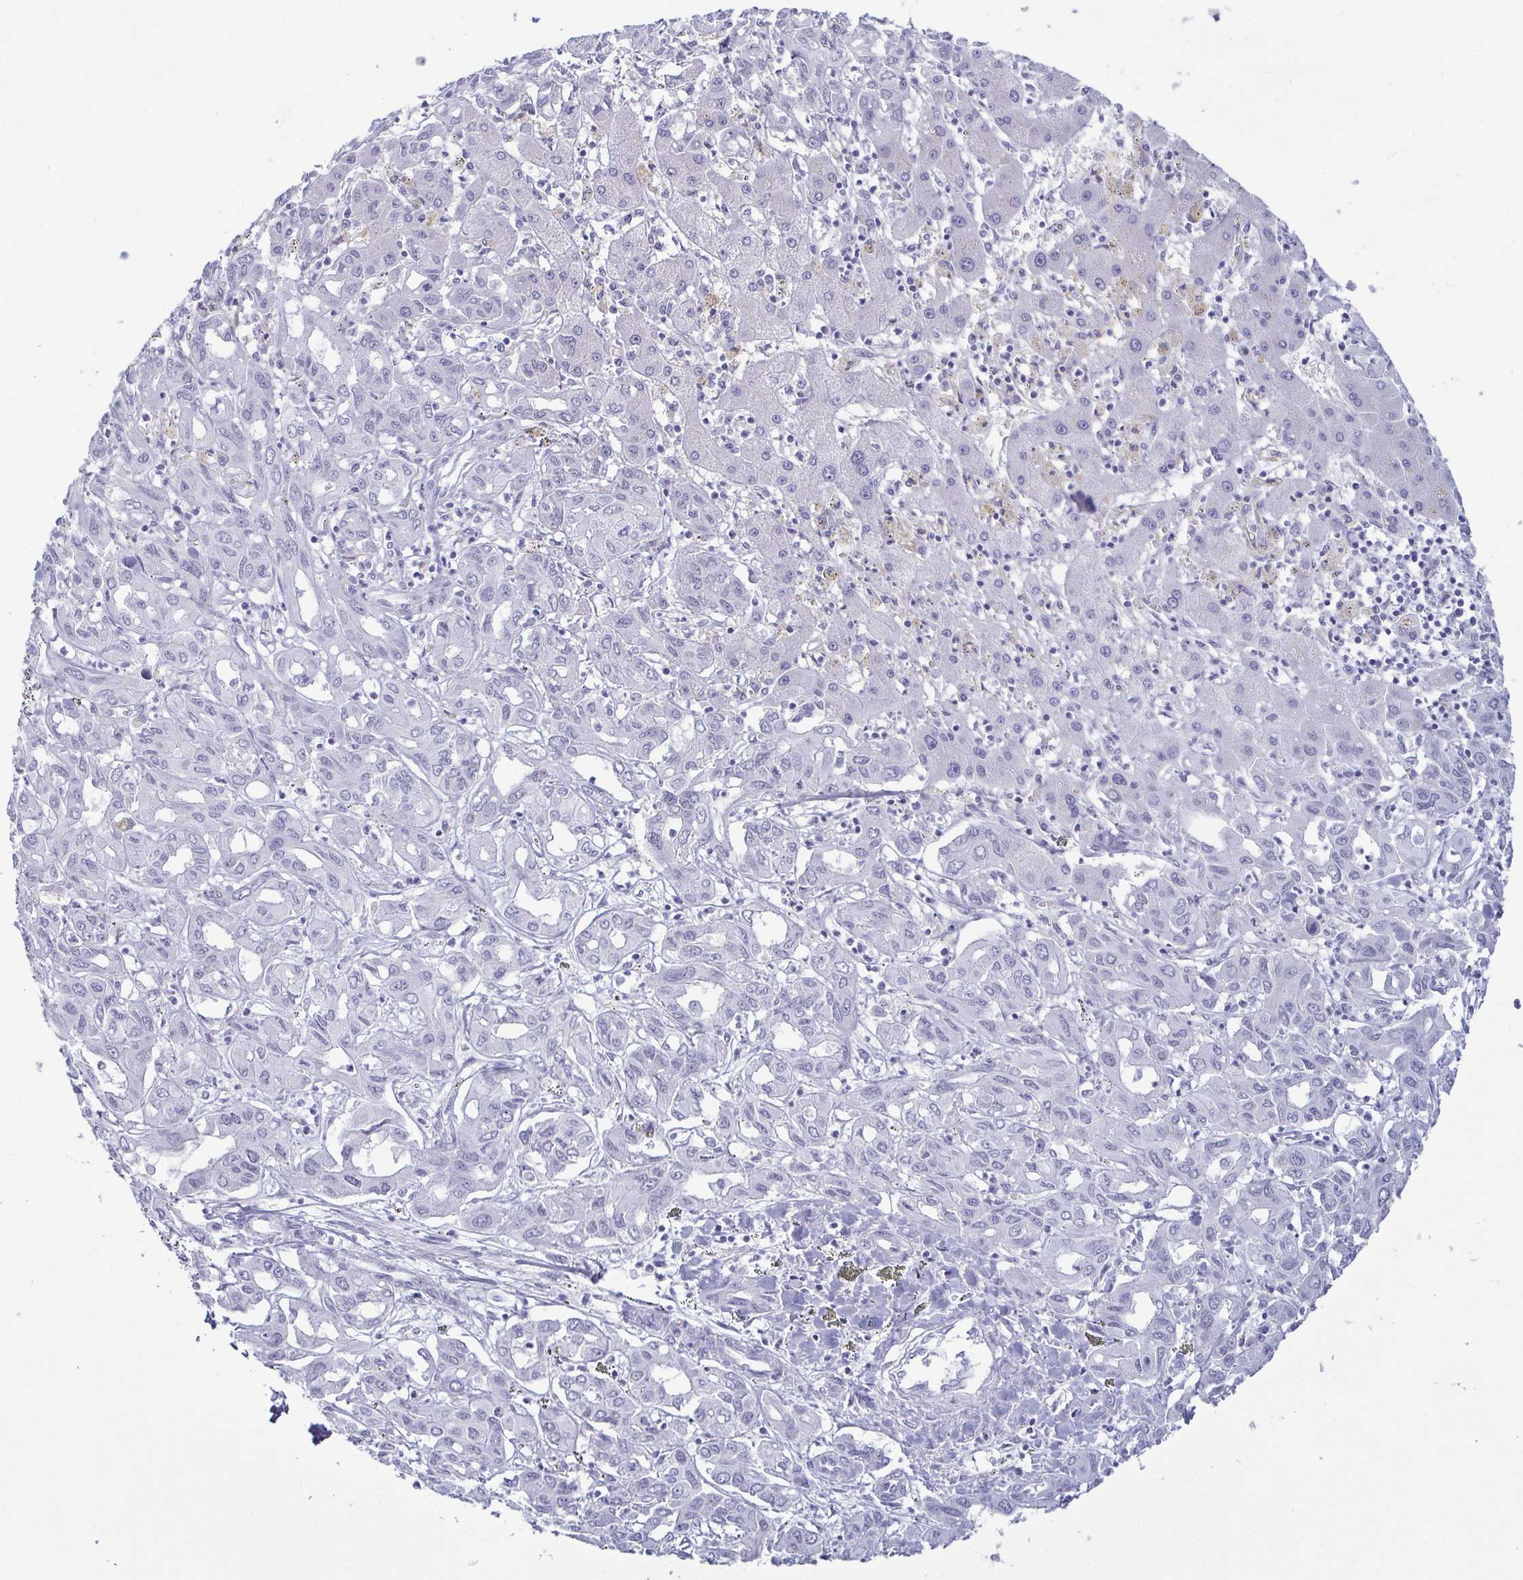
{"staining": {"intensity": "negative", "quantity": "none", "location": "none"}, "tissue": "liver cancer", "cell_type": "Tumor cells", "image_type": "cancer", "snomed": [{"axis": "morphology", "description": "Cholangiocarcinoma"}, {"axis": "topography", "description": "Liver"}], "caption": "Immunohistochemistry (IHC) photomicrograph of human cholangiocarcinoma (liver) stained for a protein (brown), which shows no positivity in tumor cells.", "gene": "SUGP2", "patient": {"sex": "female", "age": 60}}